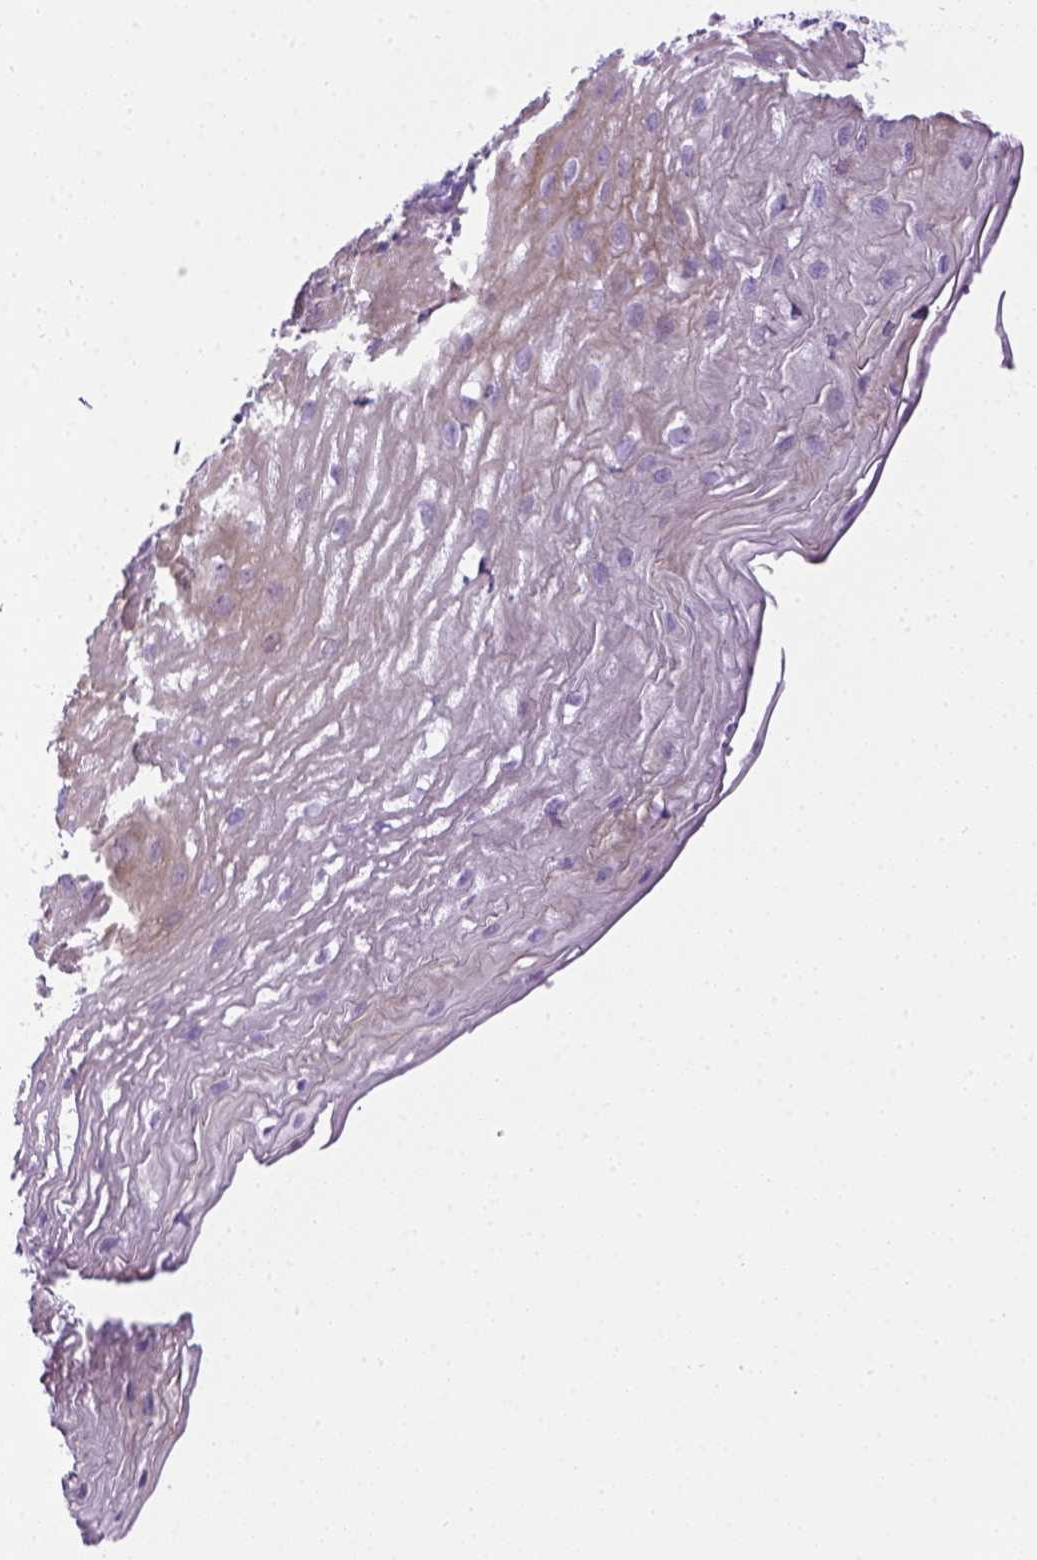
{"staining": {"intensity": "negative", "quantity": "none", "location": "none"}, "tissue": "esophagus", "cell_type": "Squamous epithelial cells", "image_type": "normal", "snomed": [{"axis": "morphology", "description": "Normal tissue, NOS"}, {"axis": "topography", "description": "Esophagus"}], "caption": "There is no significant positivity in squamous epithelial cells of esophagus. (DAB immunohistochemistry visualized using brightfield microscopy, high magnification).", "gene": "ITGAM", "patient": {"sex": "female", "age": 81}}